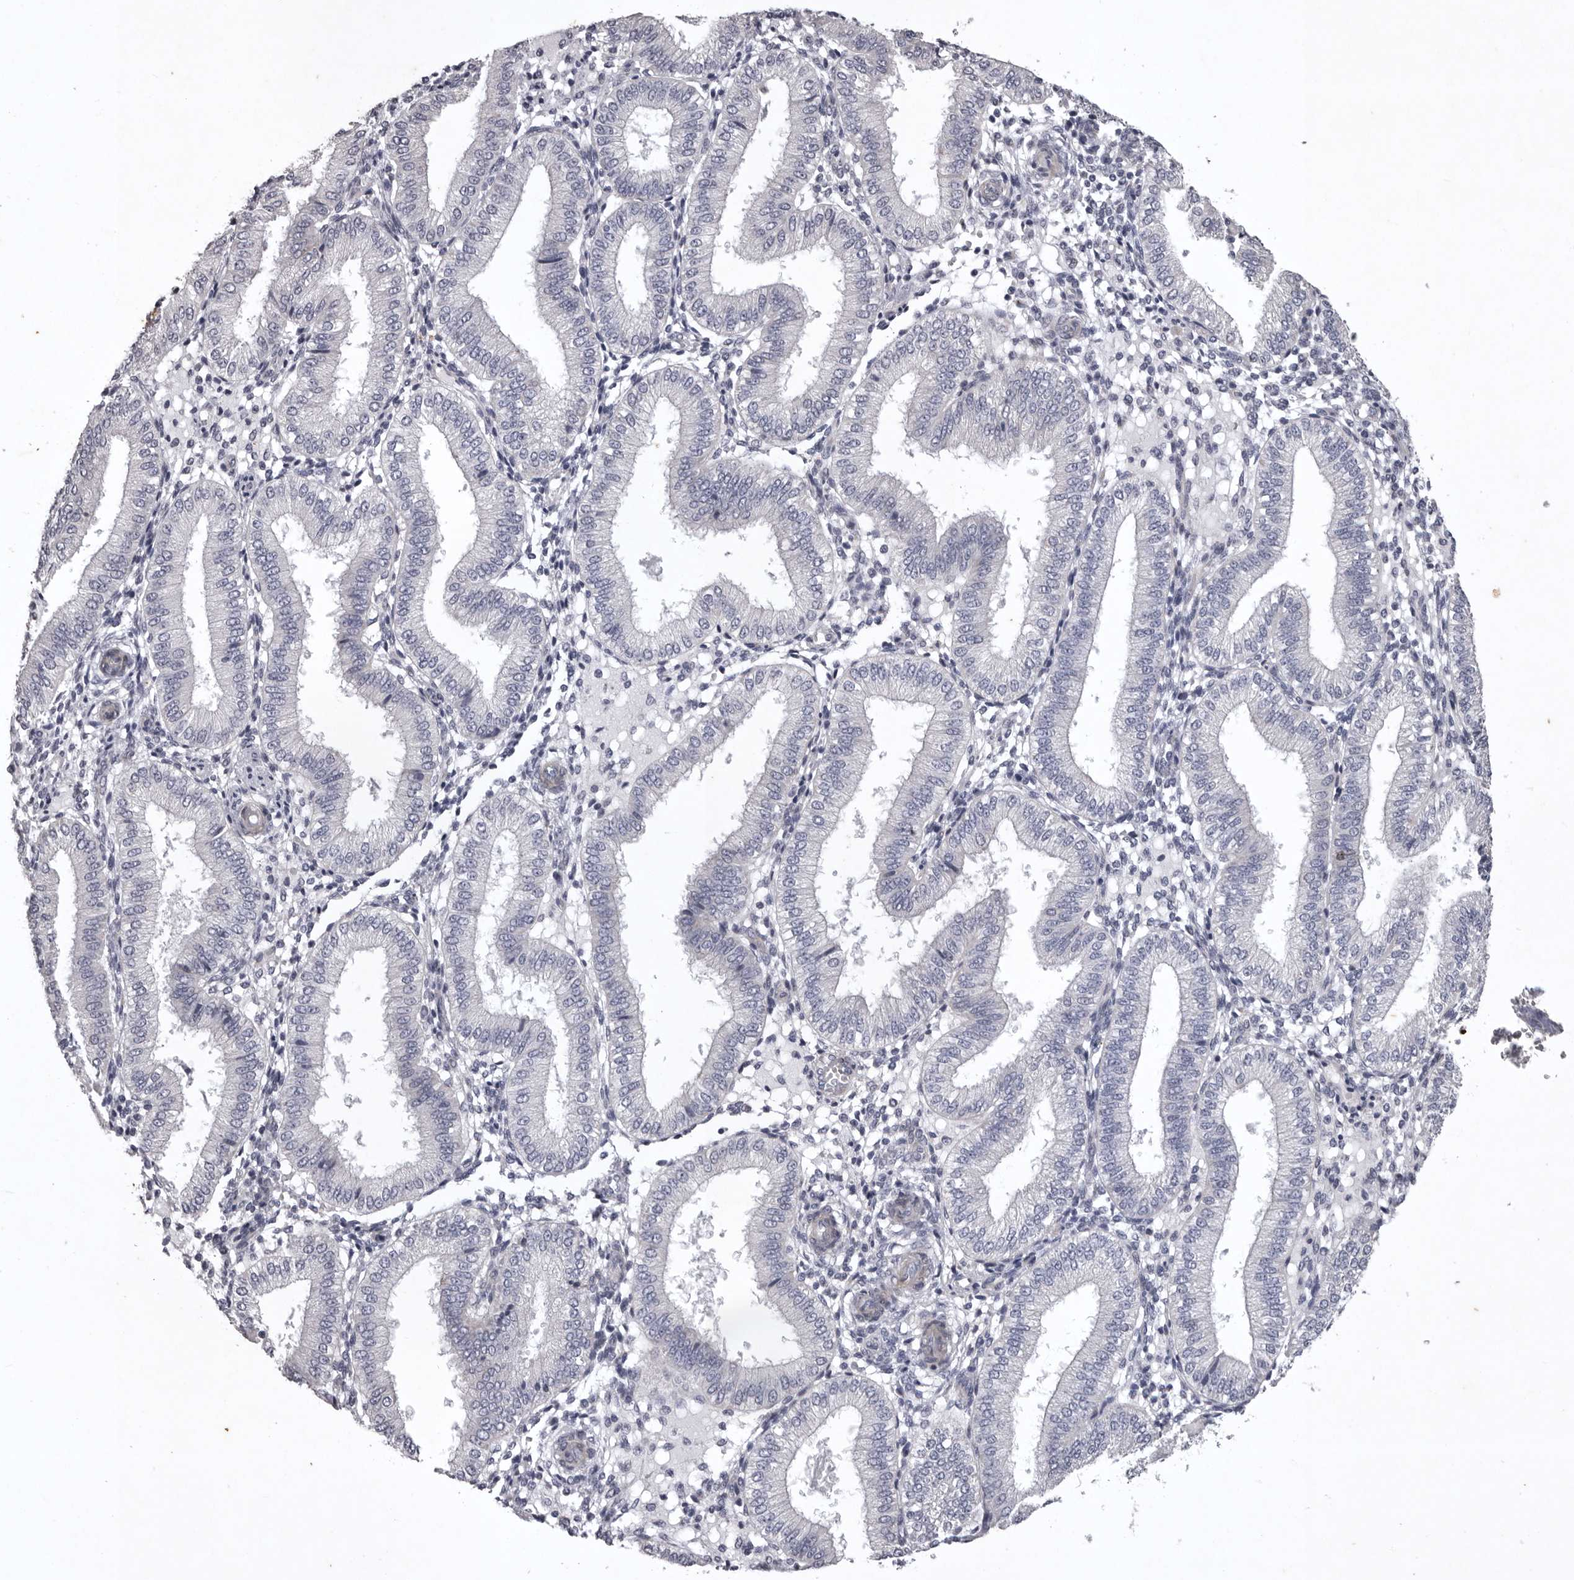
{"staining": {"intensity": "negative", "quantity": "none", "location": "none"}, "tissue": "endometrium", "cell_type": "Cells in endometrial stroma", "image_type": "normal", "snomed": [{"axis": "morphology", "description": "Normal tissue, NOS"}, {"axis": "topography", "description": "Endometrium"}], "caption": "The immunohistochemistry image has no significant positivity in cells in endometrial stroma of endometrium.", "gene": "NKAIN4", "patient": {"sex": "female", "age": 39}}